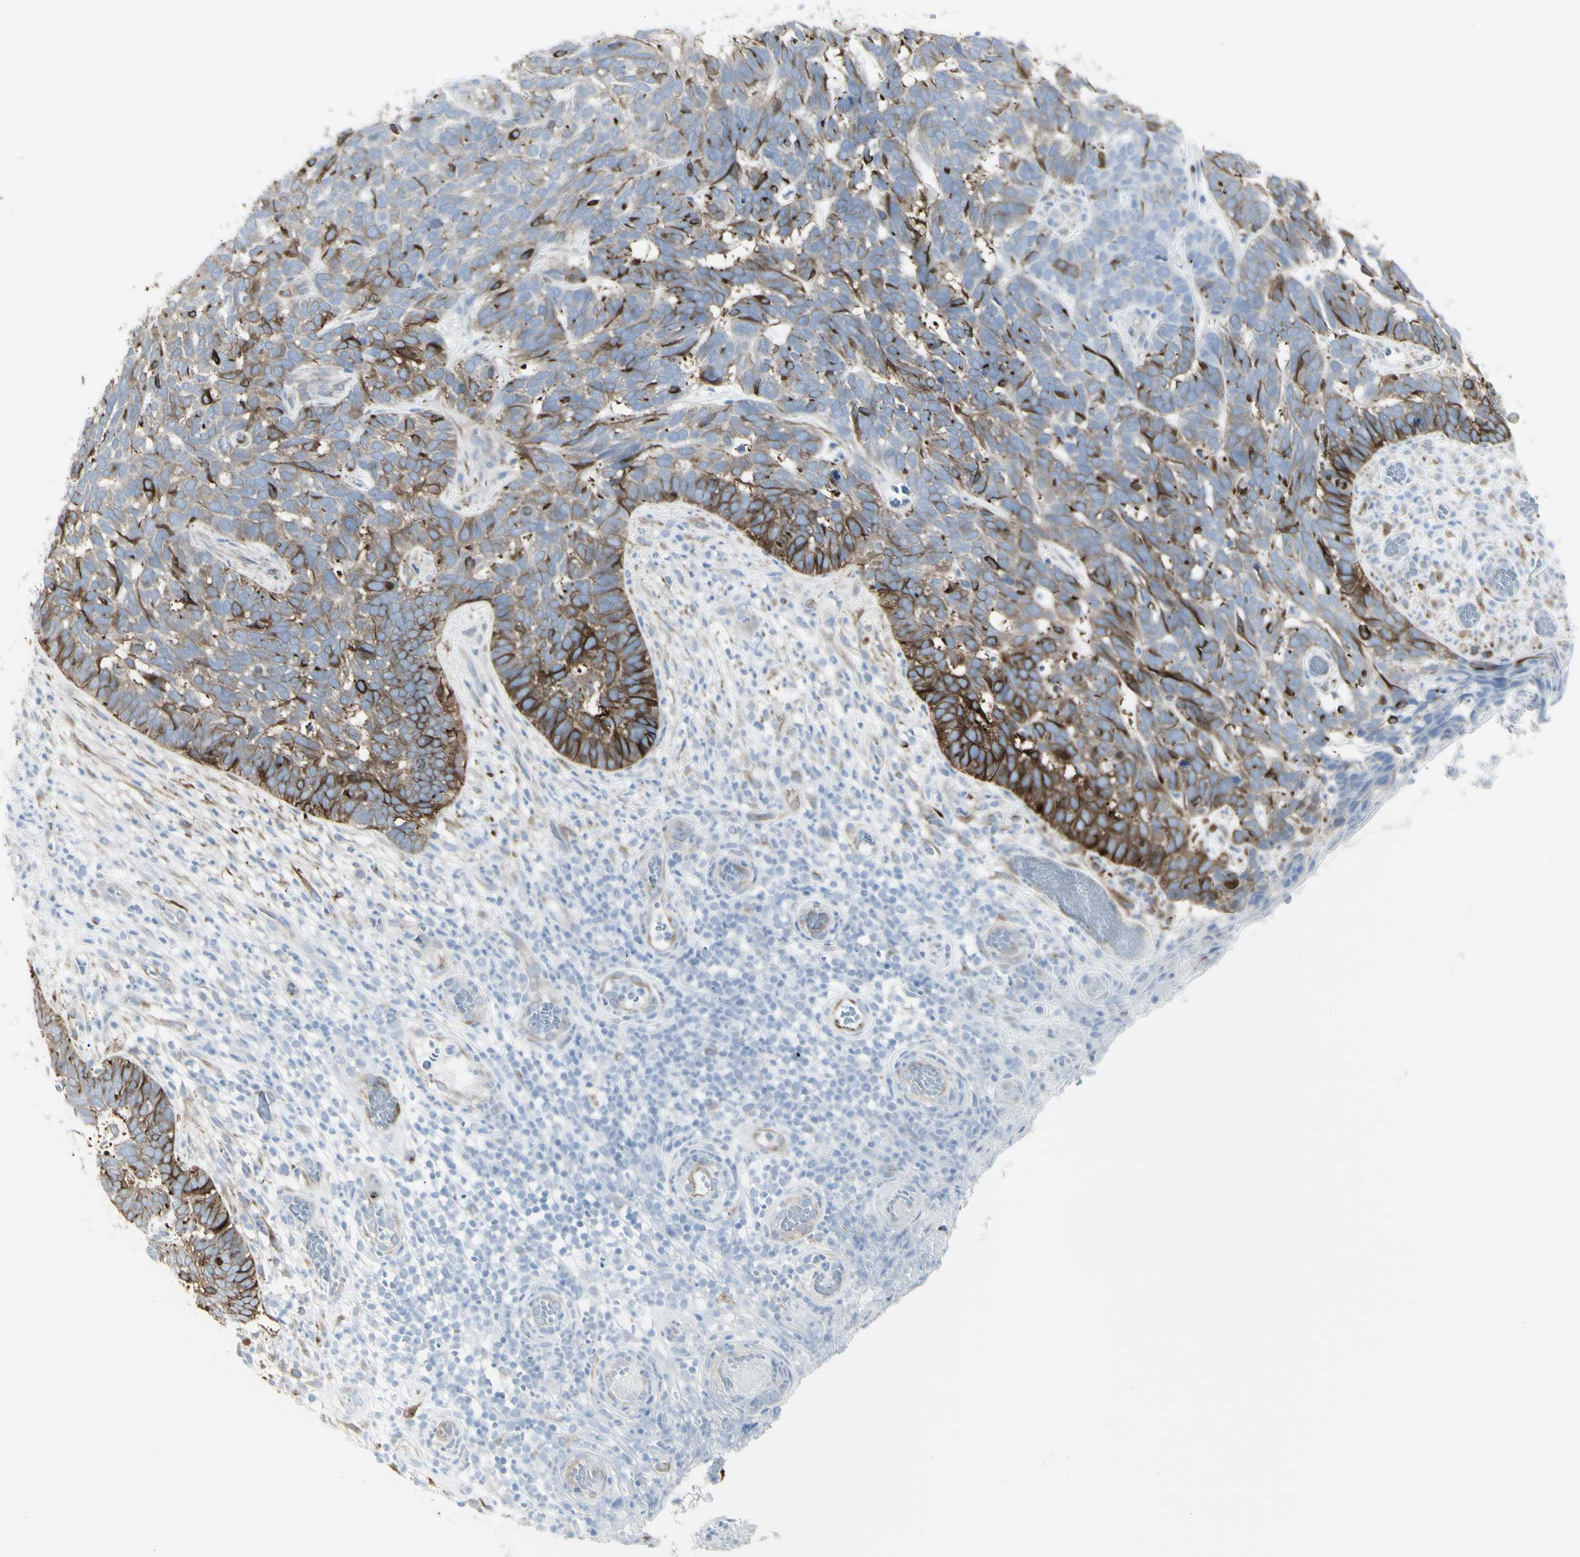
{"staining": {"intensity": "moderate", "quantity": "25%-75%", "location": "cytoplasmic/membranous"}, "tissue": "skin cancer", "cell_type": "Tumor cells", "image_type": "cancer", "snomed": [{"axis": "morphology", "description": "Basal cell carcinoma"}, {"axis": "topography", "description": "Skin"}], "caption": "This image displays immunohistochemistry (IHC) staining of skin cancer (basal cell carcinoma), with medium moderate cytoplasmic/membranous expression in approximately 25%-75% of tumor cells.", "gene": "ENSG00000198211", "patient": {"sex": "male", "age": 87}}